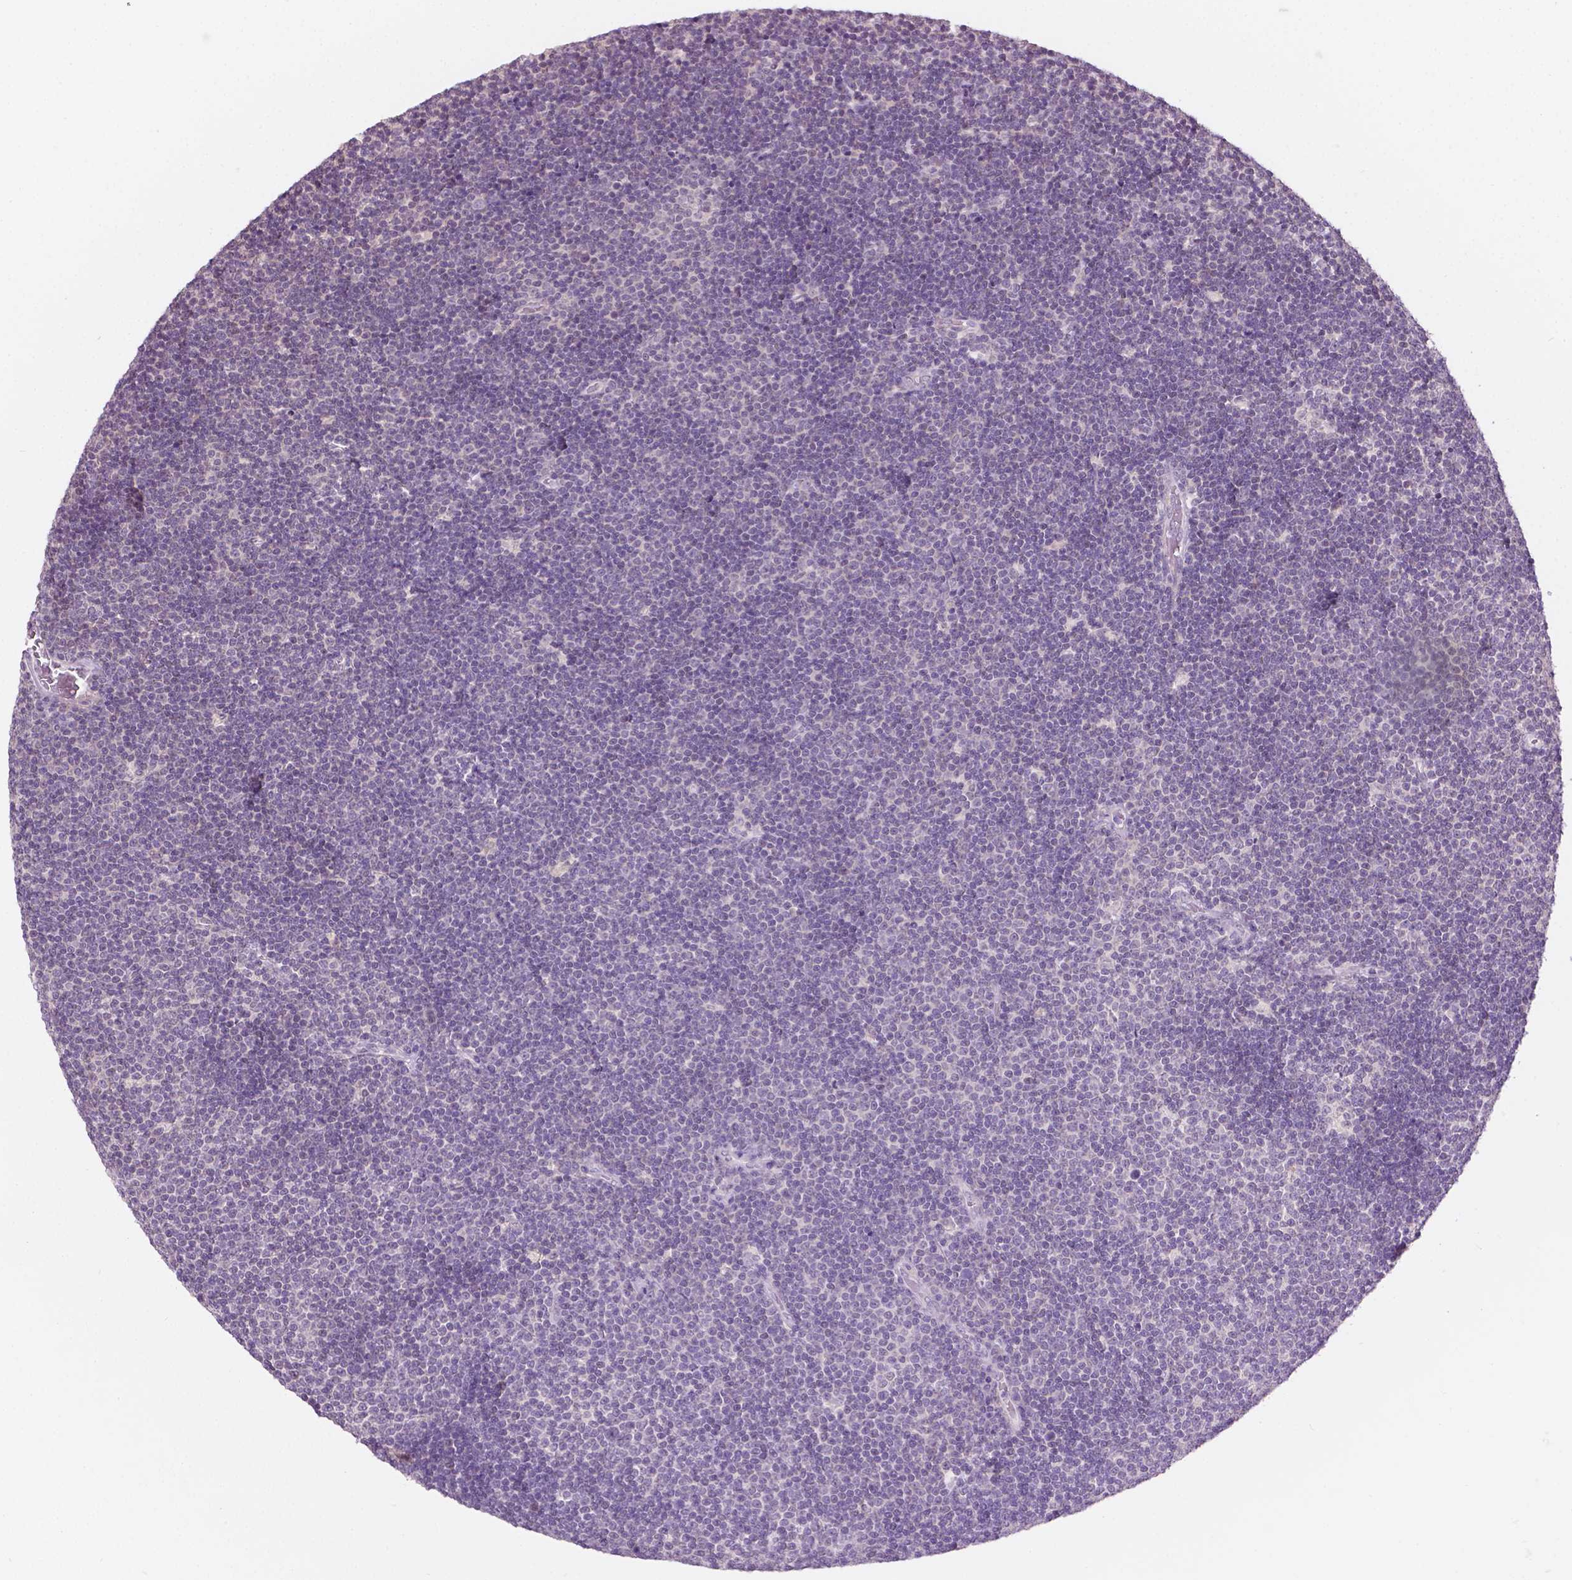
{"staining": {"intensity": "negative", "quantity": "none", "location": "none"}, "tissue": "lymphoma", "cell_type": "Tumor cells", "image_type": "cancer", "snomed": [{"axis": "morphology", "description": "Malignant lymphoma, non-Hodgkin's type, Low grade"}, {"axis": "topography", "description": "Brain"}], "caption": "DAB immunohistochemical staining of lymphoma displays no significant staining in tumor cells. (DAB (3,3'-diaminobenzidine) IHC visualized using brightfield microscopy, high magnification).", "gene": "TM6SF2", "patient": {"sex": "female", "age": 66}}